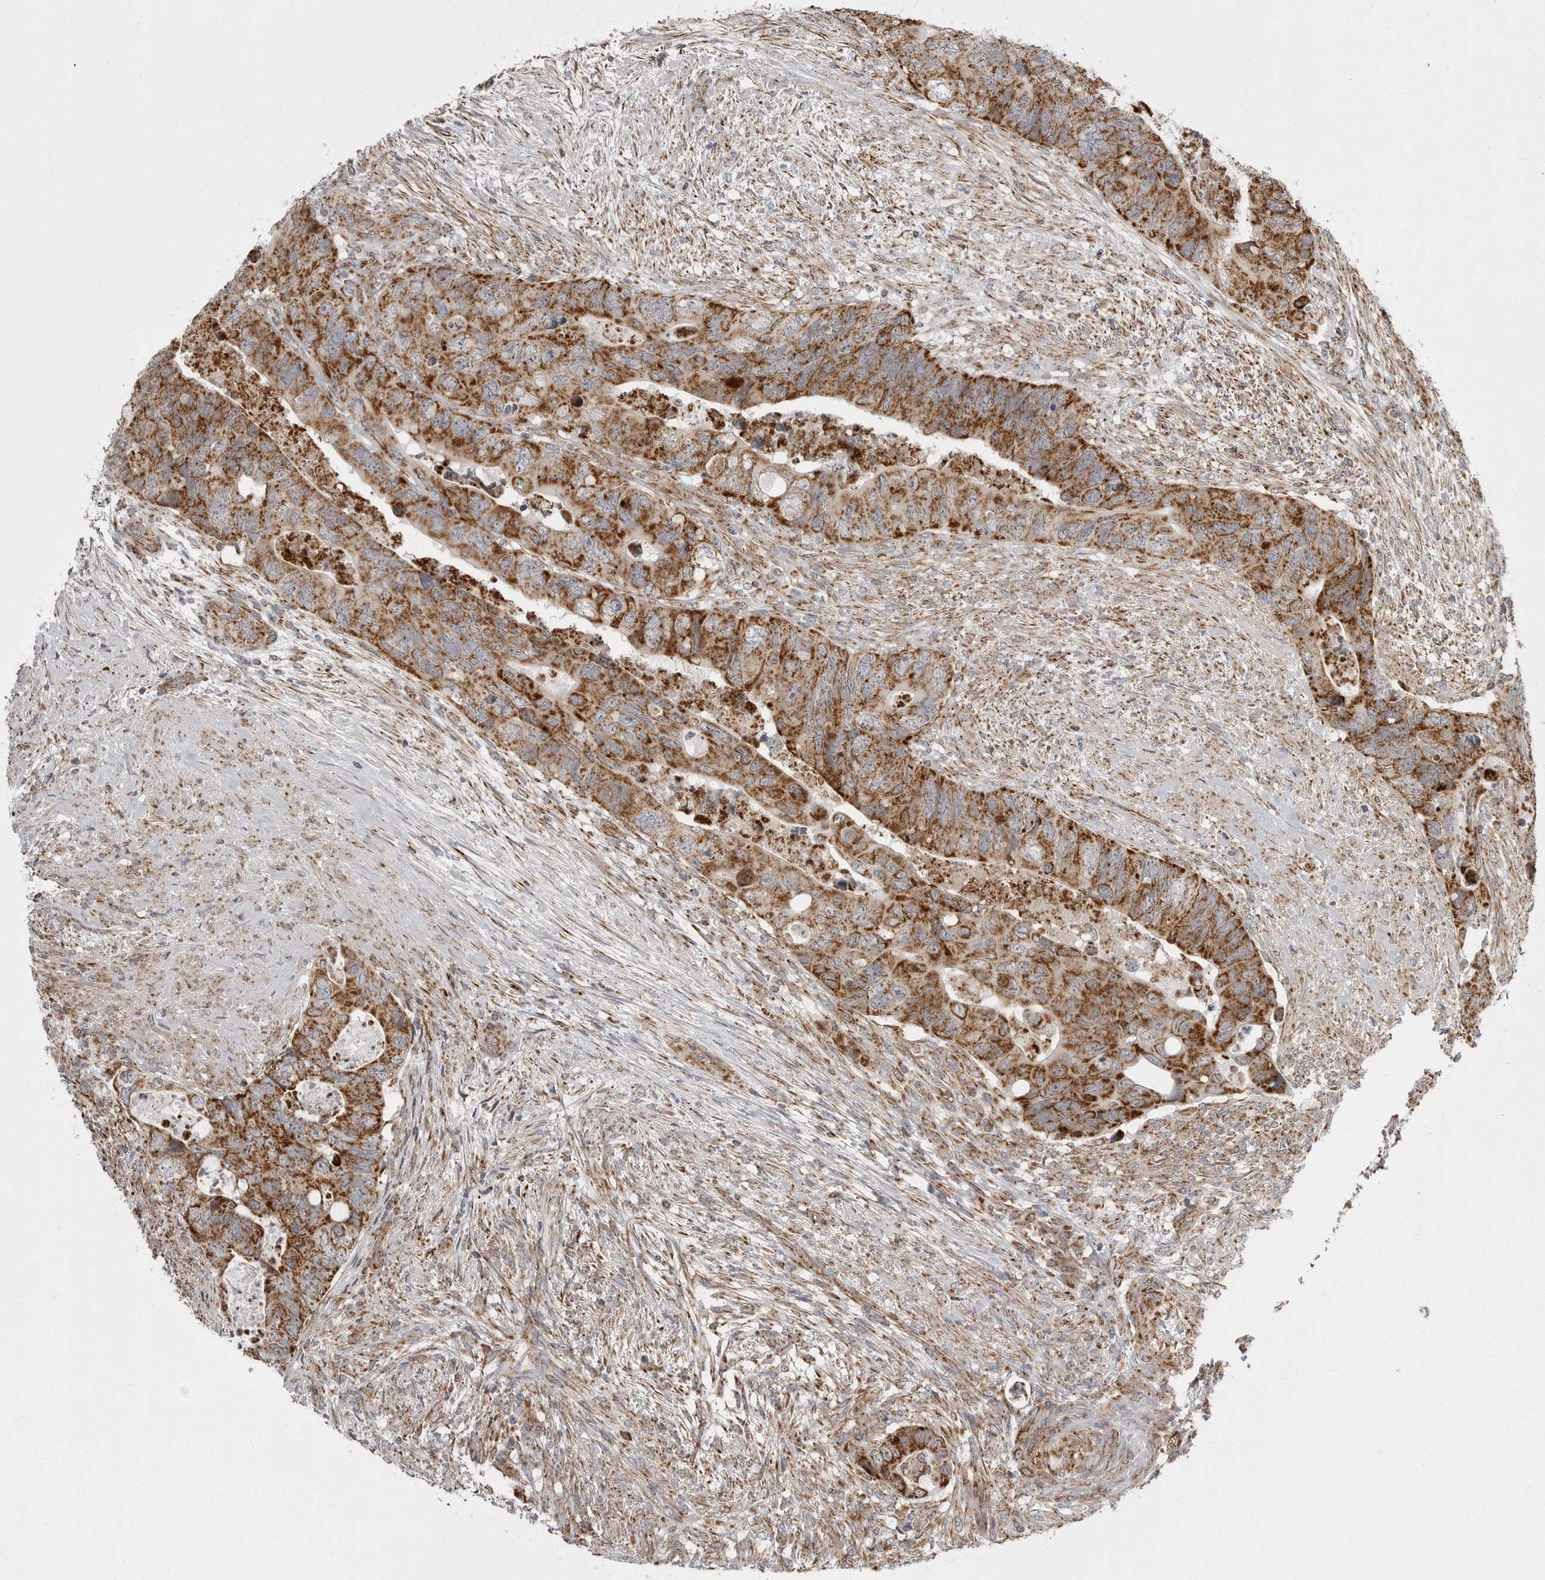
{"staining": {"intensity": "strong", "quantity": ">75%", "location": "cytoplasmic/membranous"}, "tissue": "colorectal cancer", "cell_type": "Tumor cells", "image_type": "cancer", "snomed": [{"axis": "morphology", "description": "Adenocarcinoma, NOS"}, {"axis": "topography", "description": "Rectum"}], "caption": "Human colorectal cancer stained for a protein (brown) reveals strong cytoplasmic/membranous positive positivity in approximately >75% of tumor cells.", "gene": "FH", "patient": {"sex": "male", "age": 63}}